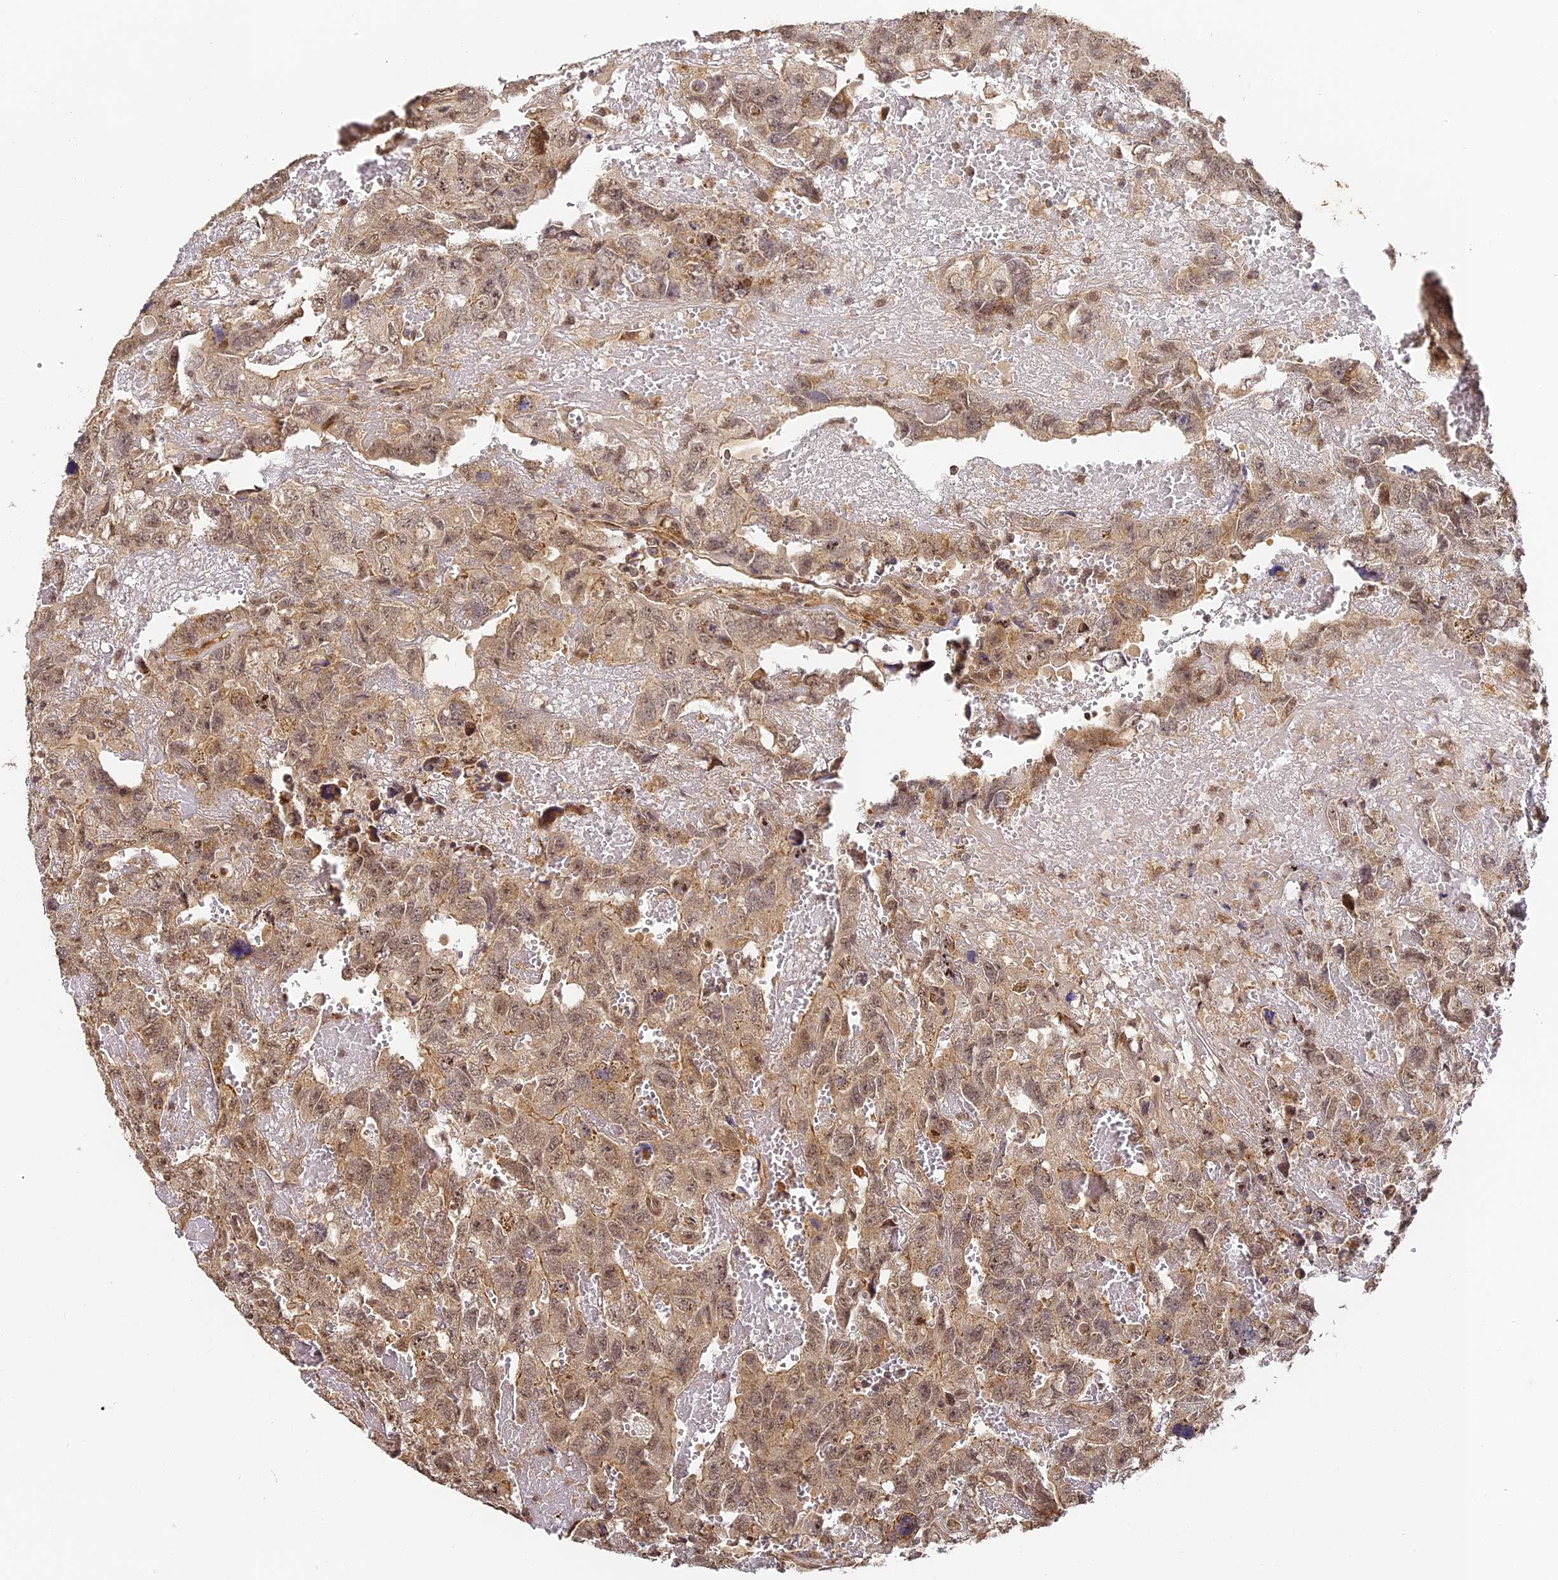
{"staining": {"intensity": "moderate", "quantity": ">75%", "location": "cytoplasmic/membranous,nuclear"}, "tissue": "testis cancer", "cell_type": "Tumor cells", "image_type": "cancer", "snomed": [{"axis": "morphology", "description": "Carcinoma, Embryonal, NOS"}, {"axis": "topography", "description": "Testis"}], "caption": "Testis embryonal carcinoma tissue displays moderate cytoplasmic/membranous and nuclear positivity in approximately >75% of tumor cells The protein of interest is stained brown, and the nuclei are stained in blue (DAB (3,3'-diaminobenzidine) IHC with brightfield microscopy, high magnification).", "gene": "ZNF443", "patient": {"sex": "male", "age": 45}}